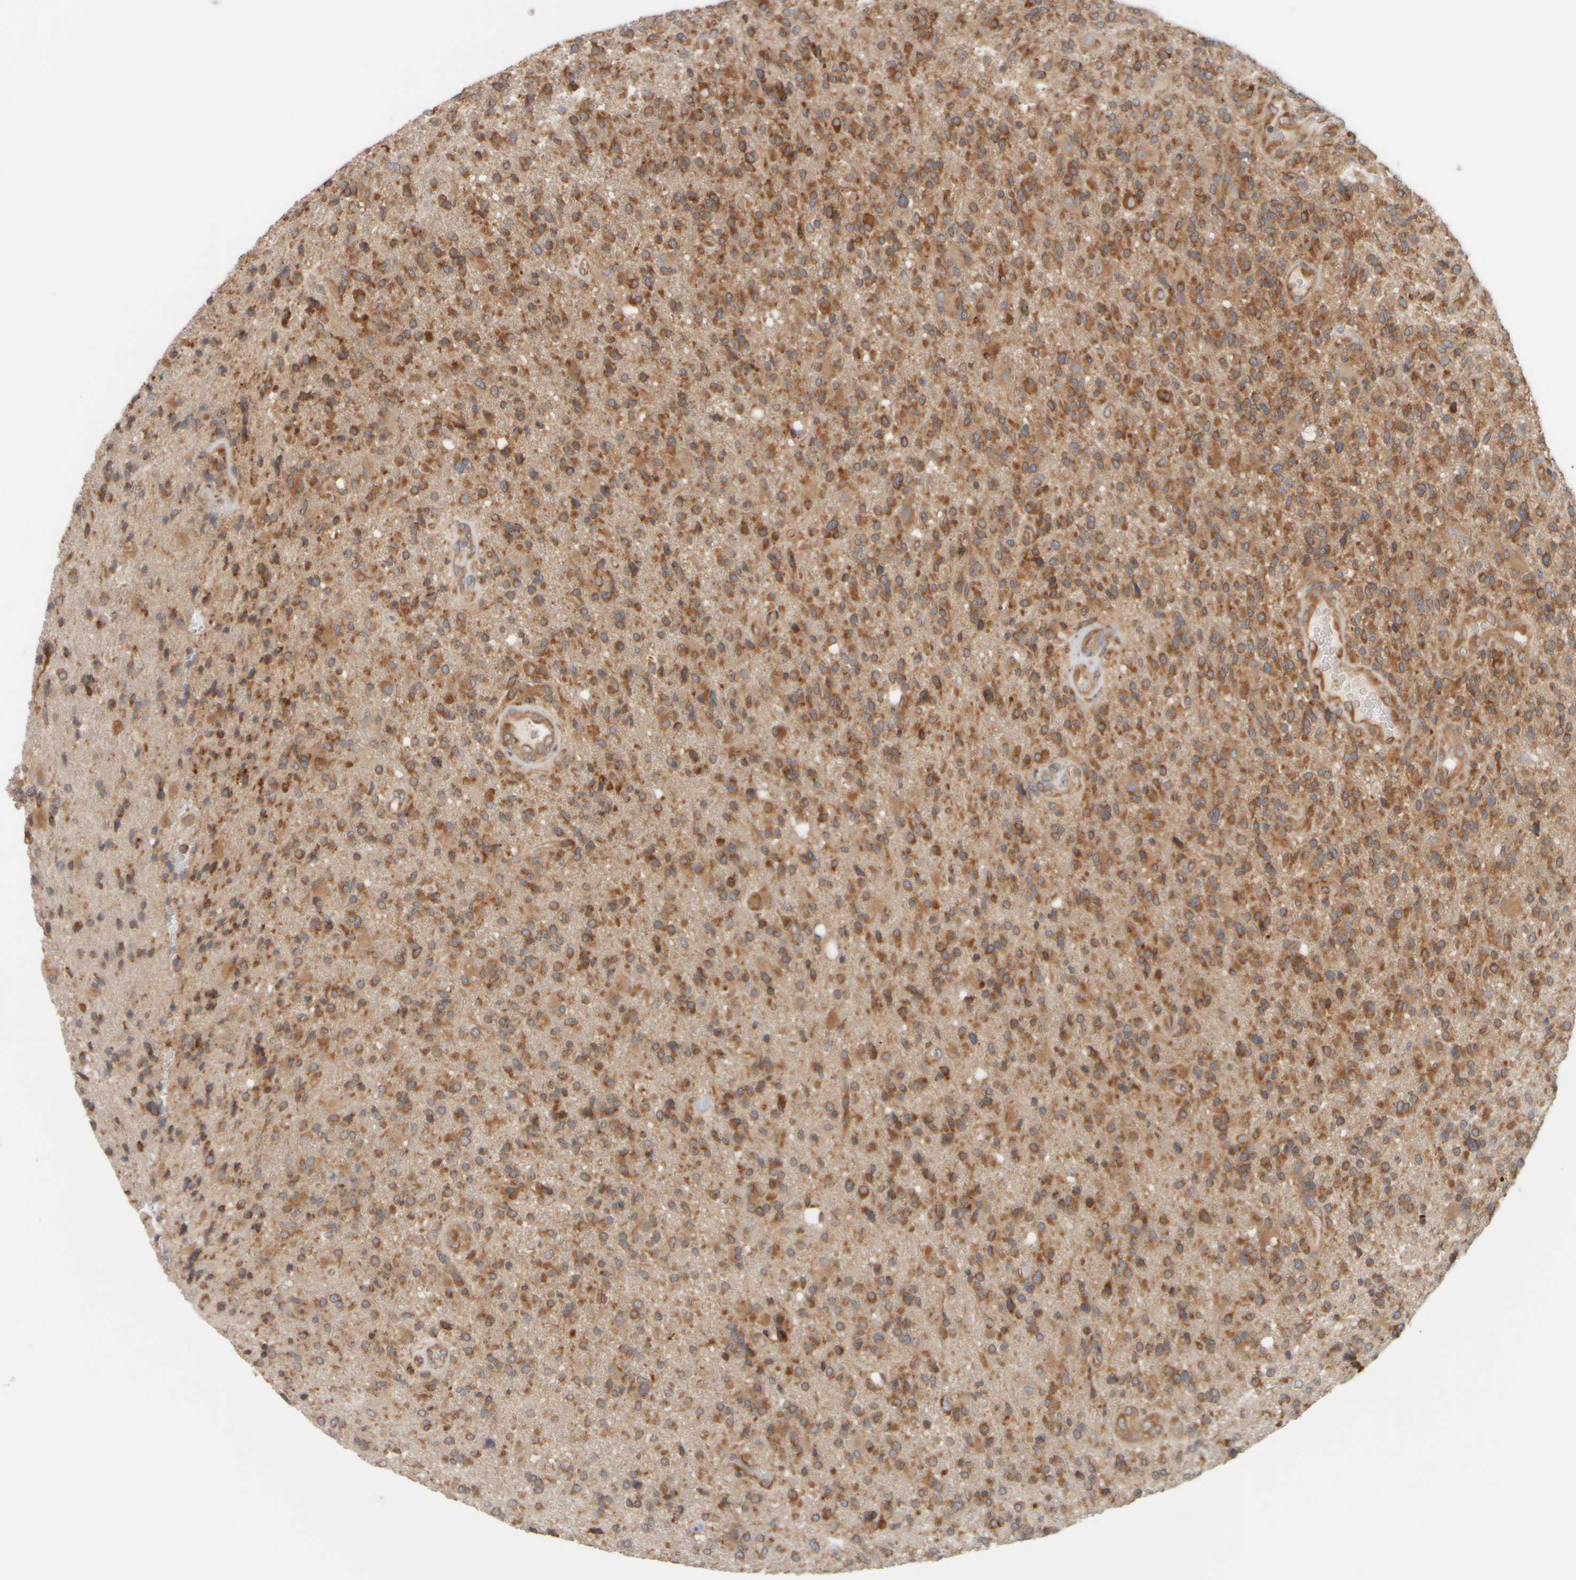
{"staining": {"intensity": "strong", "quantity": ">75%", "location": "cytoplasmic/membranous"}, "tissue": "glioma", "cell_type": "Tumor cells", "image_type": "cancer", "snomed": [{"axis": "morphology", "description": "Glioma, malignant, High grade"}, {"axis": "topography", "description": "Brain"}], "caption": "Protein staining reveals strong cytoplasmic/membranous positivity in approximately >75% of tumor cells in glioma.", "gene": "EIF2B3", "patient": {"sex": "male", "age": 72}}